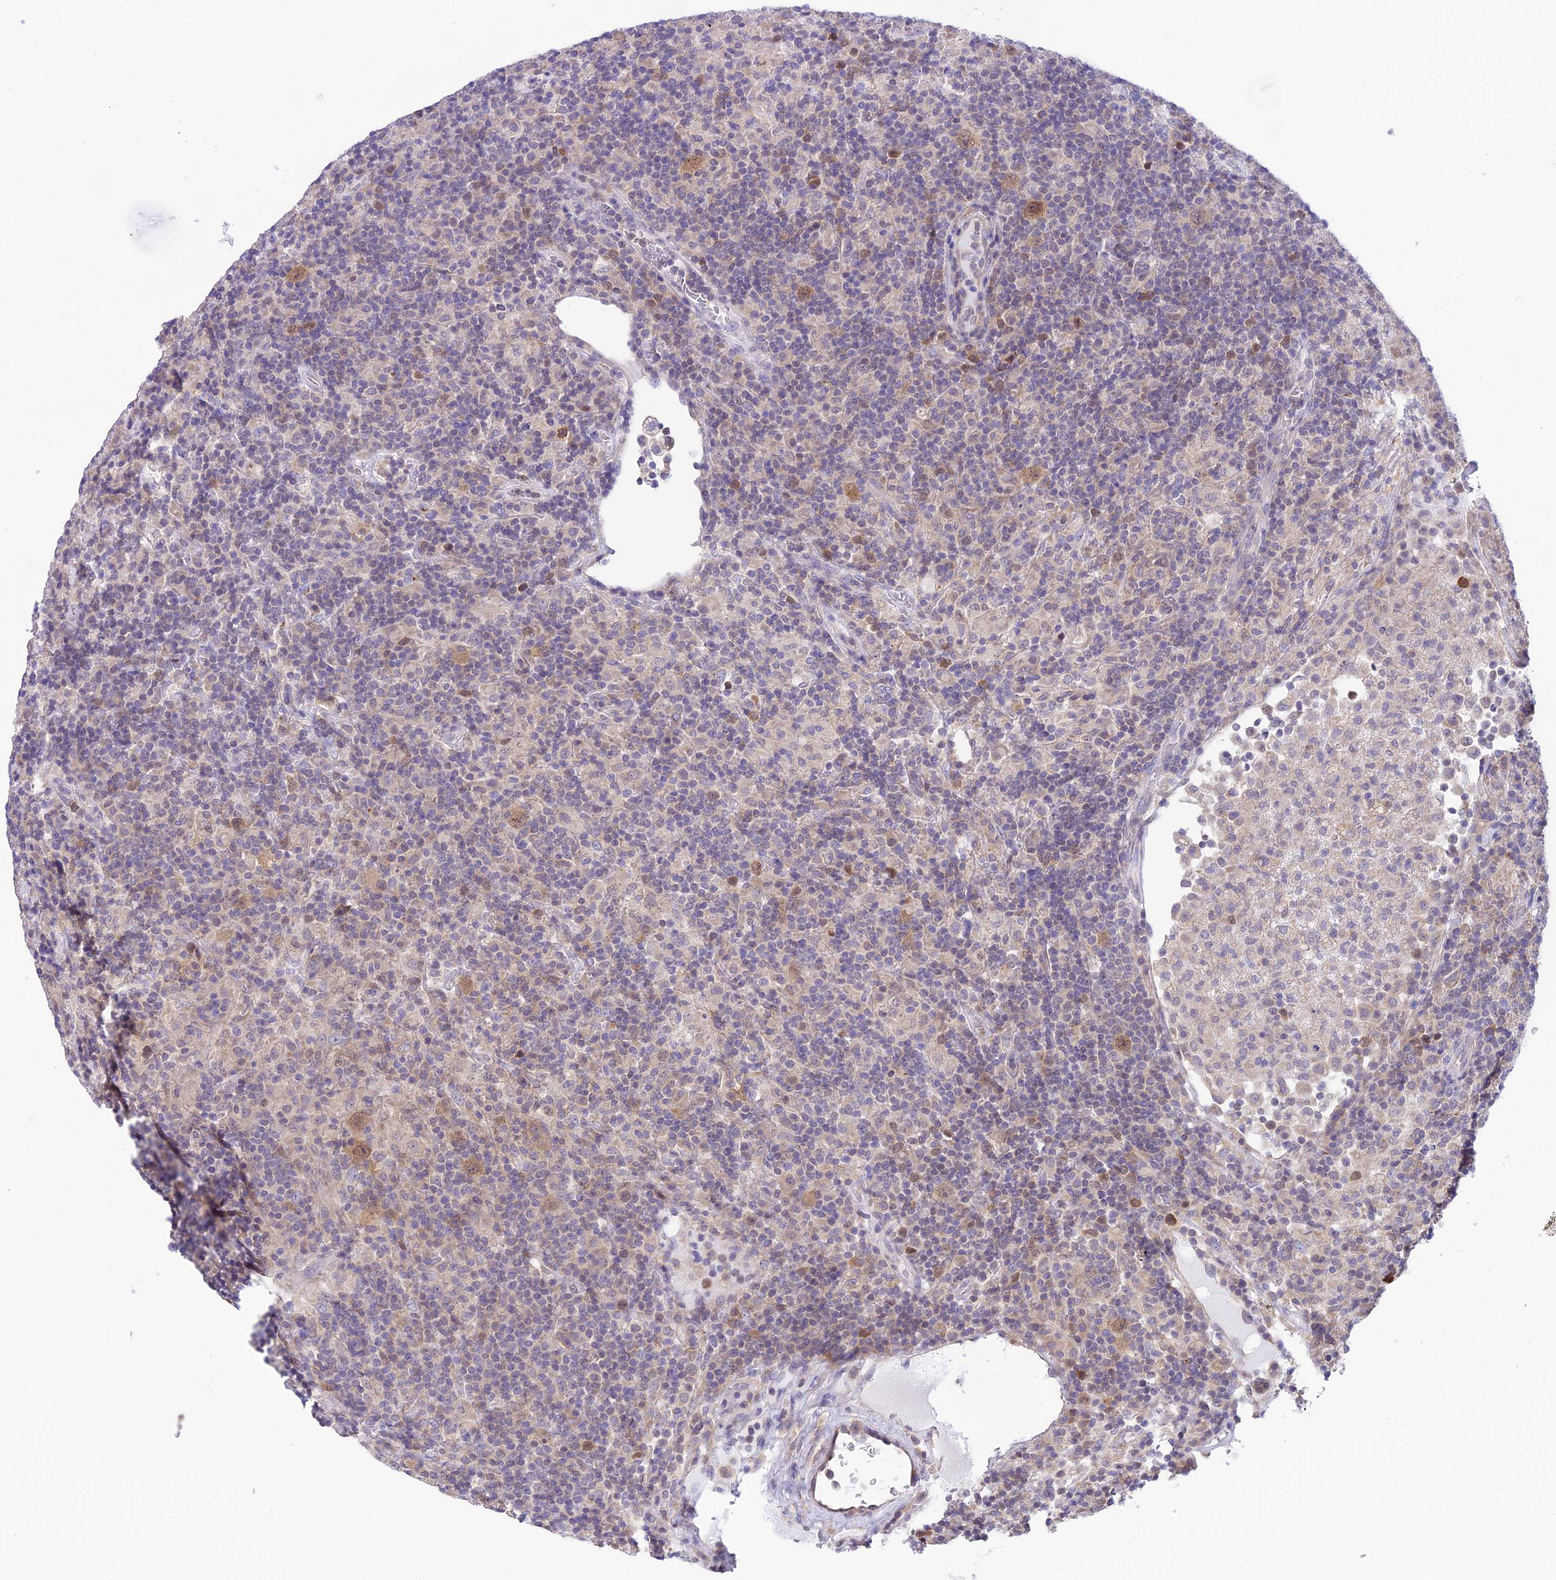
{"staining": {"intensity": "moderate", "quantity": ">75%", "location": "cytoplasmic/membranous"}, "tissue": "lymphoma", "cell_type": "Tumor cells", "image_type": "cancer", "snomed": [{"axis": "morphology", "description": "Hodgkin's disease, NOS"}, {"axis": "topography", "description": "Lymph node"}], "caption": "Protein expression analysis of human lymphoma reveals moderate cytoplasmic/membranous staining in approximately >75% of tumor cells. The protein of interest is stained brown, and the nuclei are stained in blue (DAB (3,3'-diaminobenzidine) IHC with brightfield microscopy, high magnification).", "gene": "RNF126", "patient": {"sex": "male", "age": 70}}